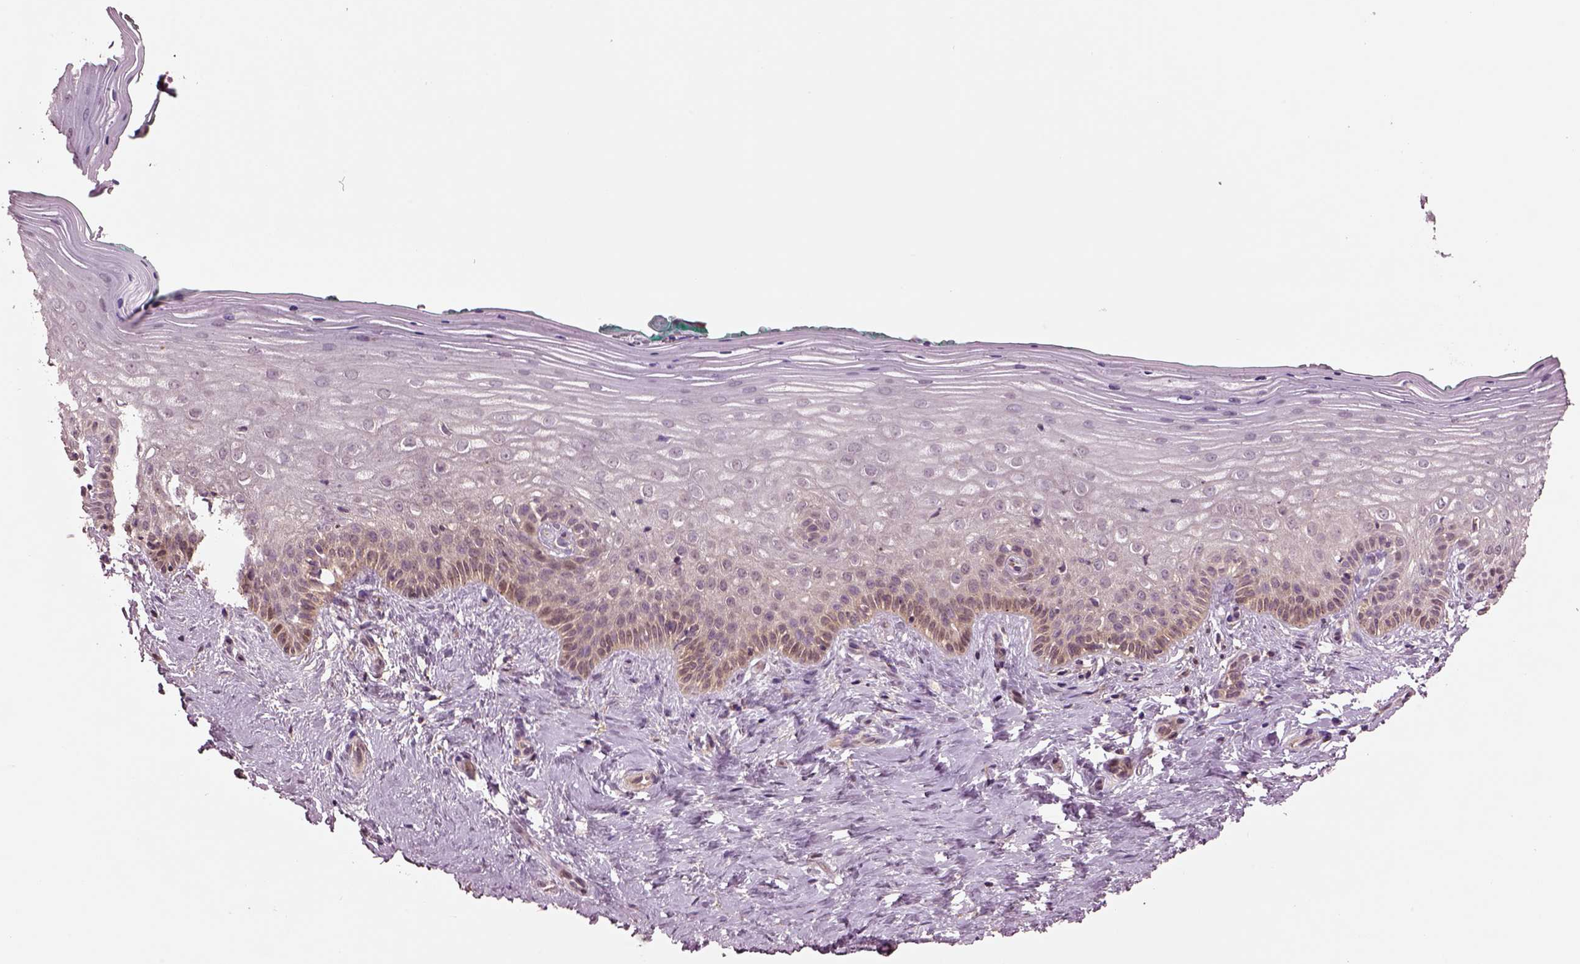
{"staining": {"intensity": "weak", "quantity": "<25%", "location": "cytoplasmic/membranous"}, "tissue": "vagina", "cell_type": "Squamous epithelial cells", "image_type": "normal", "snomed": [{"axis": "morphology", "description": "Normal tissue, NOS"}, {"axis": "topography", "description": "Vagina"}], "caption": "Immunohistochemistry (IHC) histopathology image of normal human vagina stained for a protein (brown), which reveals no expression in squamous epithelial cells.", "gene": "MTHFS", "patient": {"sex": "female", "age": 45}}